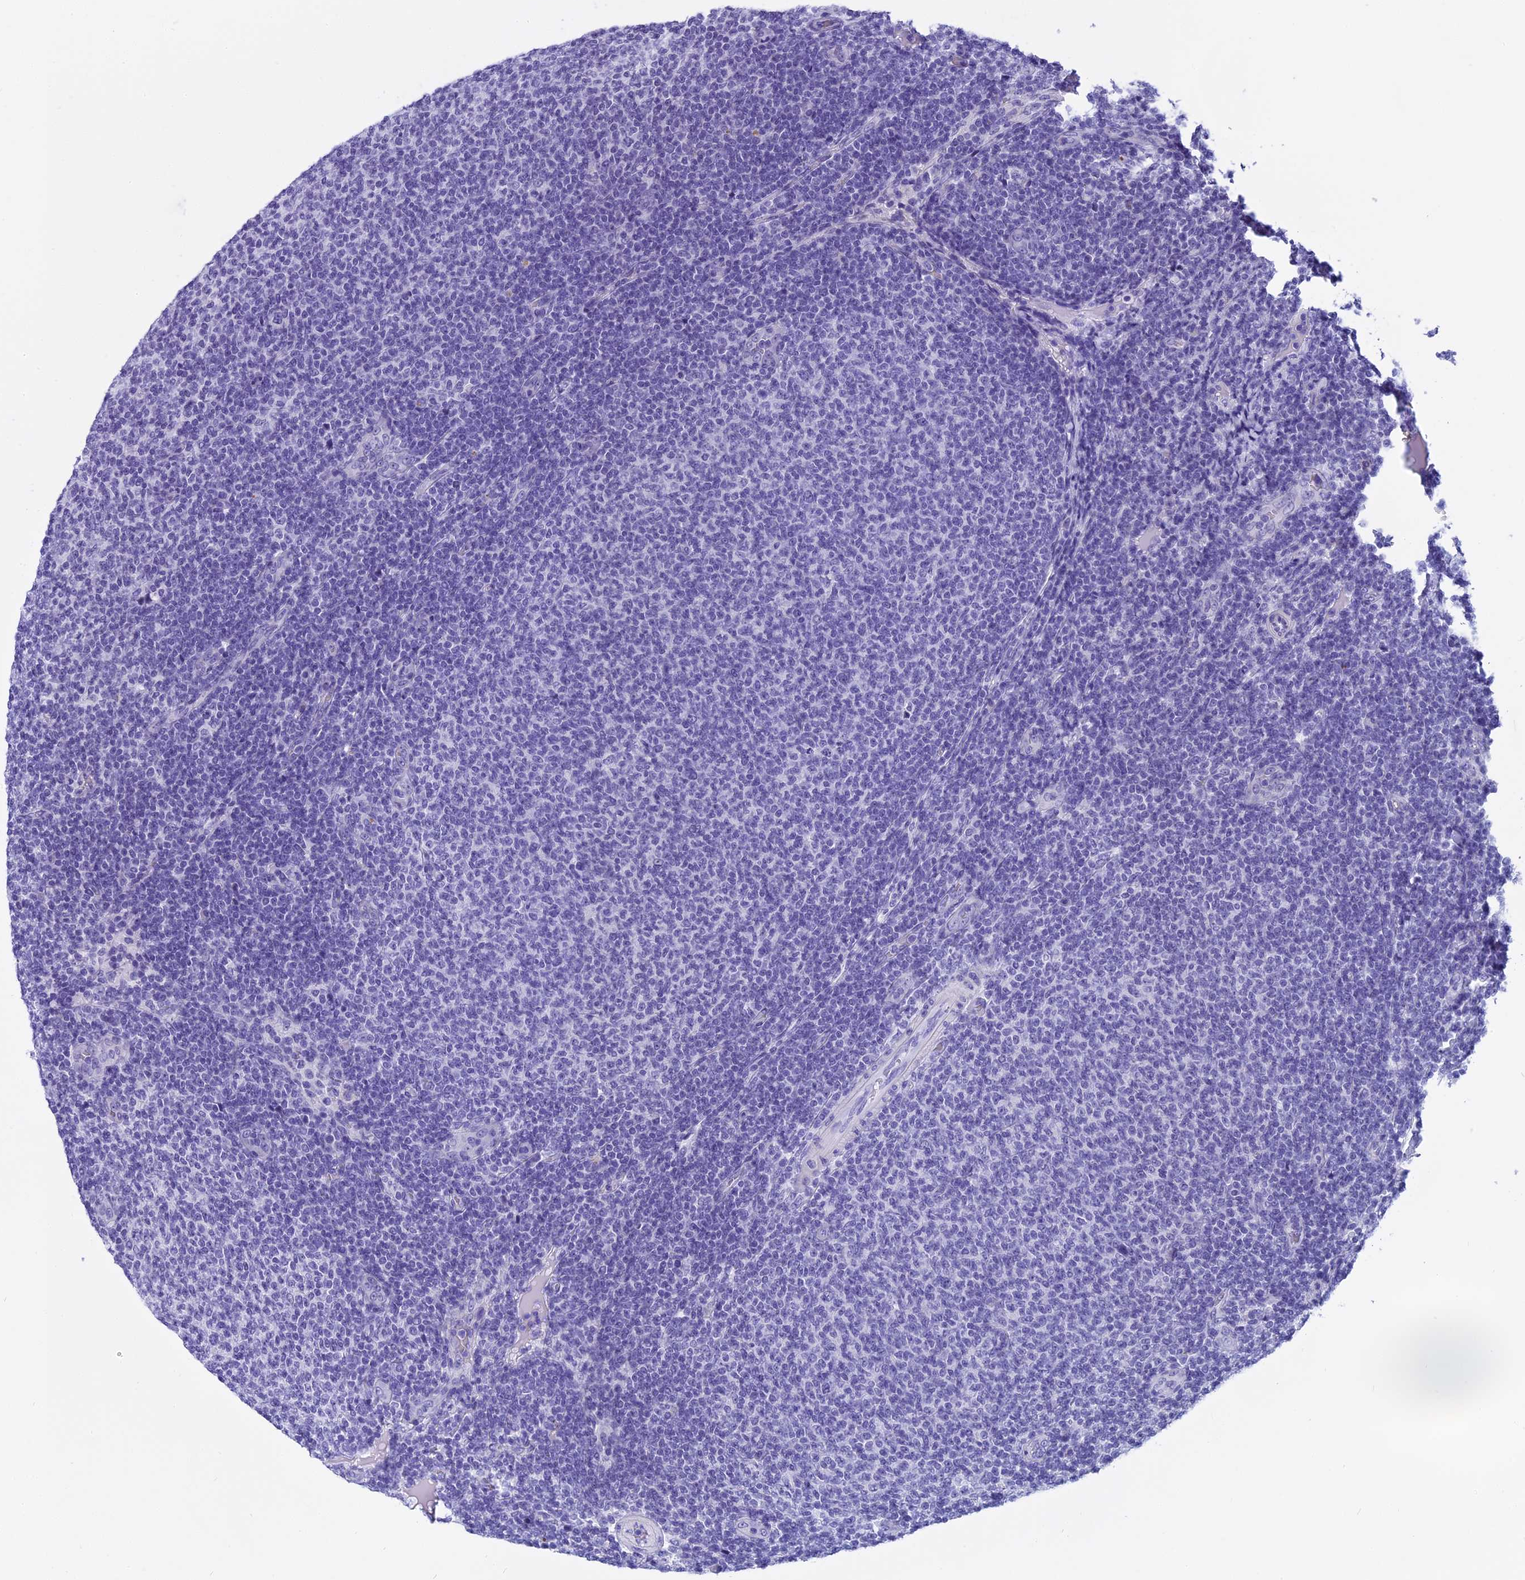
{"staining": {"intensity": "negative", "quantity": "none", "location": "none"}, "tissue": "lymphoma", "cell_type": "Tumor cells", "image_type": "cancer", "snomed": [{"axis": "morphology", "description": "Malignant lymphoma, non-Hodgkin's type, Low grade"}, {"axis": "topography", "description": "Lymph node"}], "caption": "Protein analysis of malignant lymphoma, non-Hodgkin's type (low-grade) displays no significant positivity in tumor cells.", "gene": "KCTD14", "patient": {"sex": "male", "age": 66}}